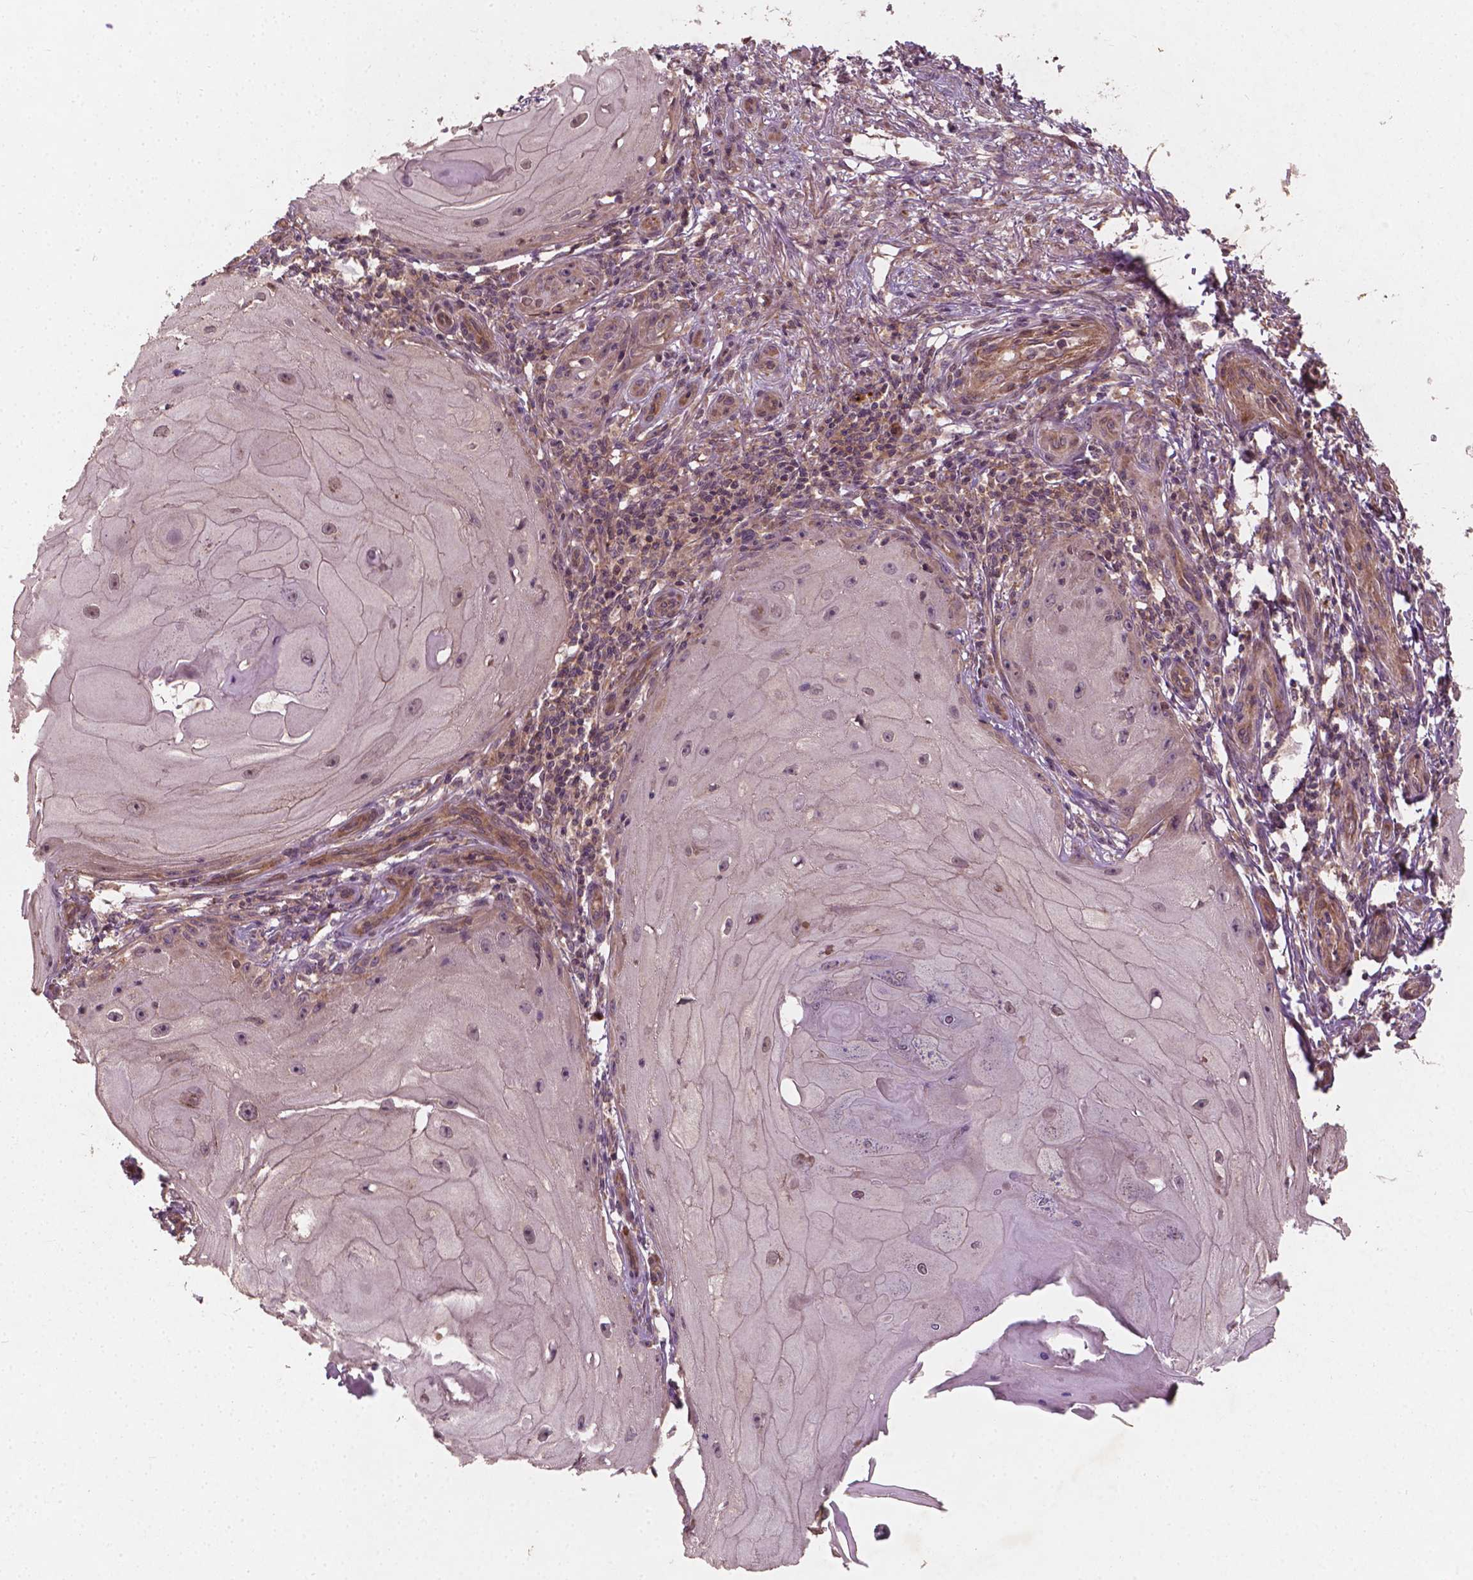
{"staining": {"intensity": "weak", "quantity": "<25%", "location": "nuclear"}, "tissue": "skin cancer", "cell_type": "Tumor cells", "image_type": "cancer", "snomed": [{"axis": "morphology", "description": "Squamous cell carcinoma, NOS"}, {"axis": "topography", "description": "Skin"}], "caption": "Immunohistochemical staining of human skin cancer shows no significant expression in tumor cells. (DAB (3,3'-diaminobenzidine) IHC, high magnification).", "gene": "CYFIP2", "patient": {"sex": "female", "age": 77}}